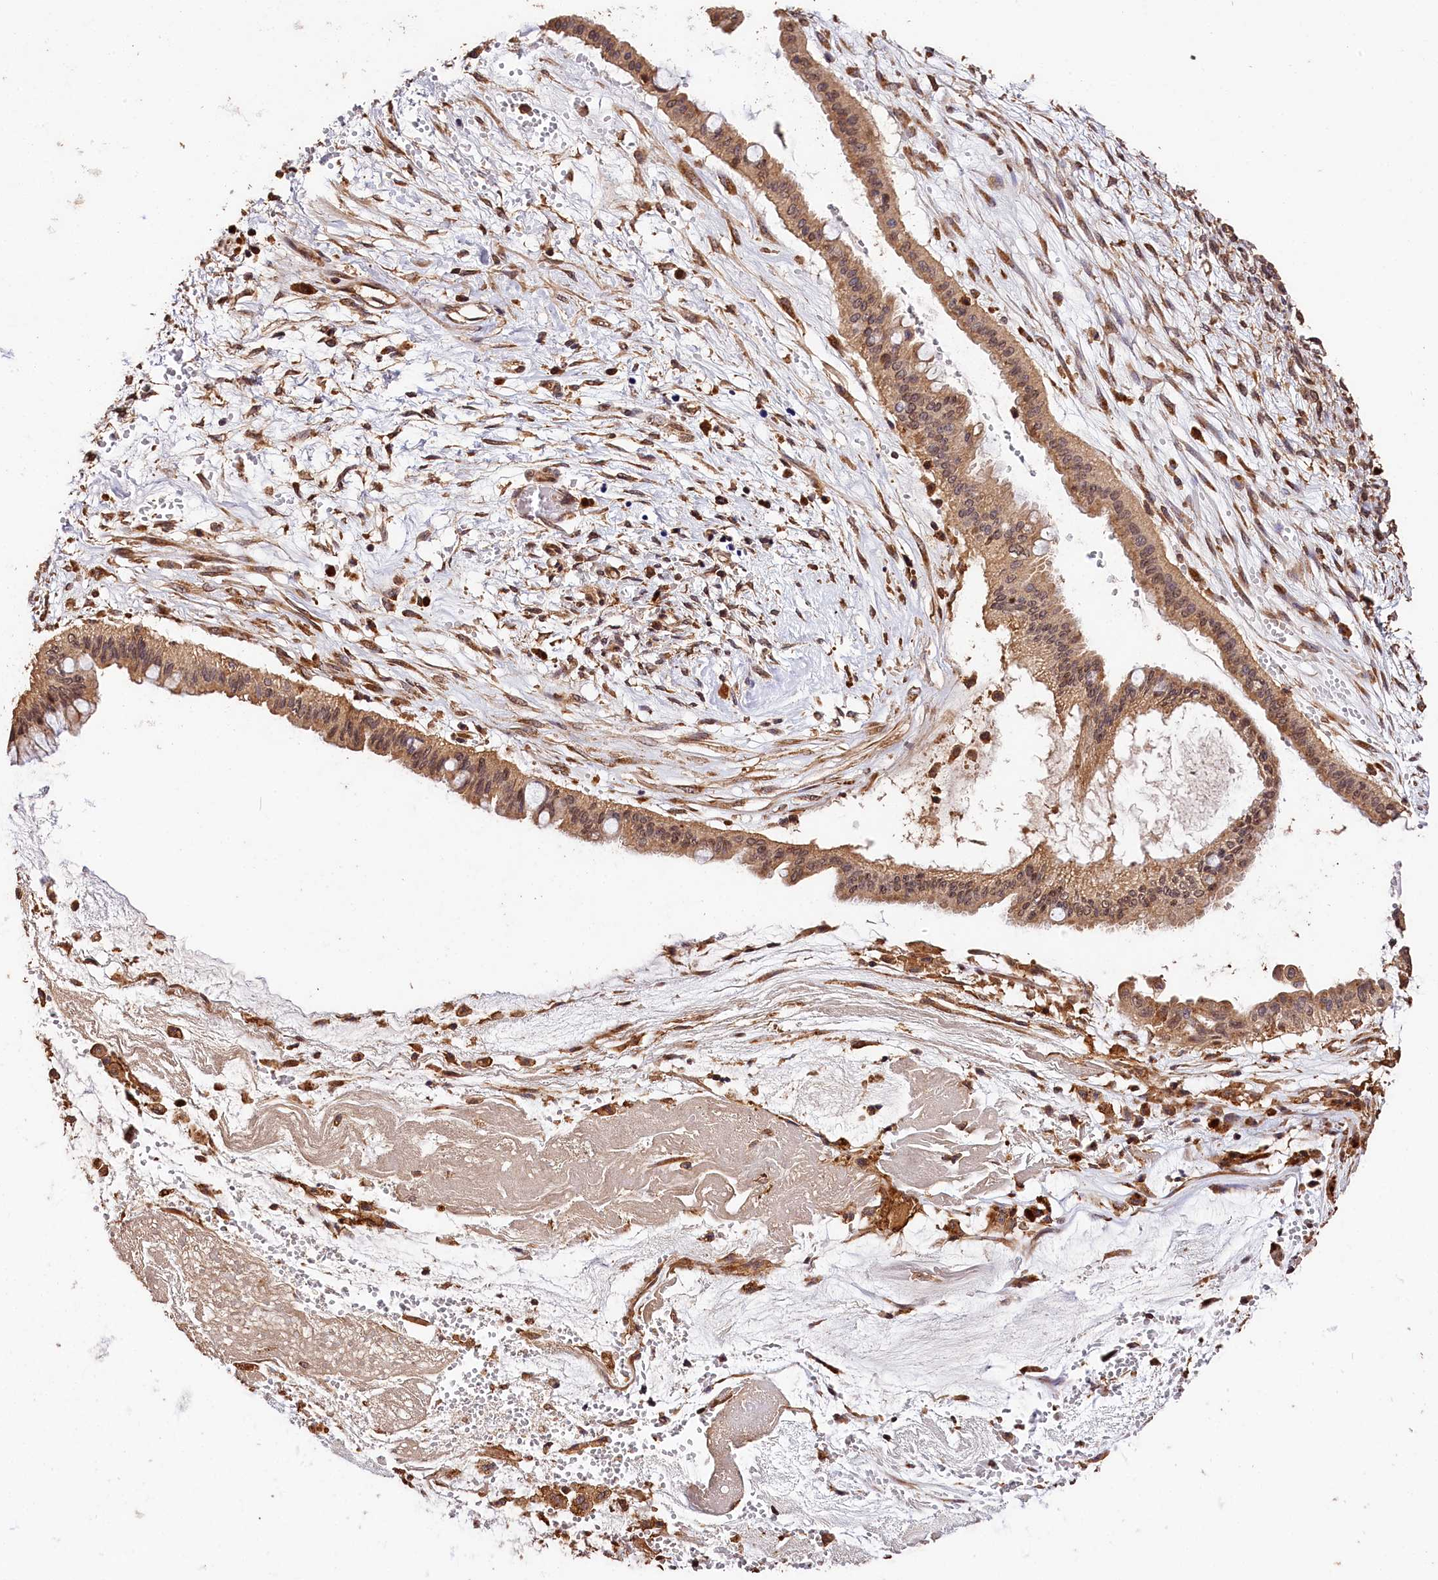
{"staining": {"intensity": "weak", "quantity": ">75%", "location": "cytoplasmic/membranous,nuclear"}, "tissue": "ovarian cancer", "cell_type": "Tumor cells", "image_type": "cancer", "snomed": [{"axis": "morphology", "description": "Cystadenocarcinoma, mucinous, NOS"}, {"axis": "topography", "description": "Ovary"}], "caption": "Brown immunohistochemical staining in human mucinous cystadenocarcinoma (ovarian) exhibits weak cytoplasmic/membranous and nuclear staining in approximately >75% of tumor cells. The staining was performed using DAB to visualize the protein expression in brown, while the nuclei were stained in blue with hematoxylin (Magnification: 20x).", "gene": "KPTN", "patient": {"sex": "female", "age": 73}}